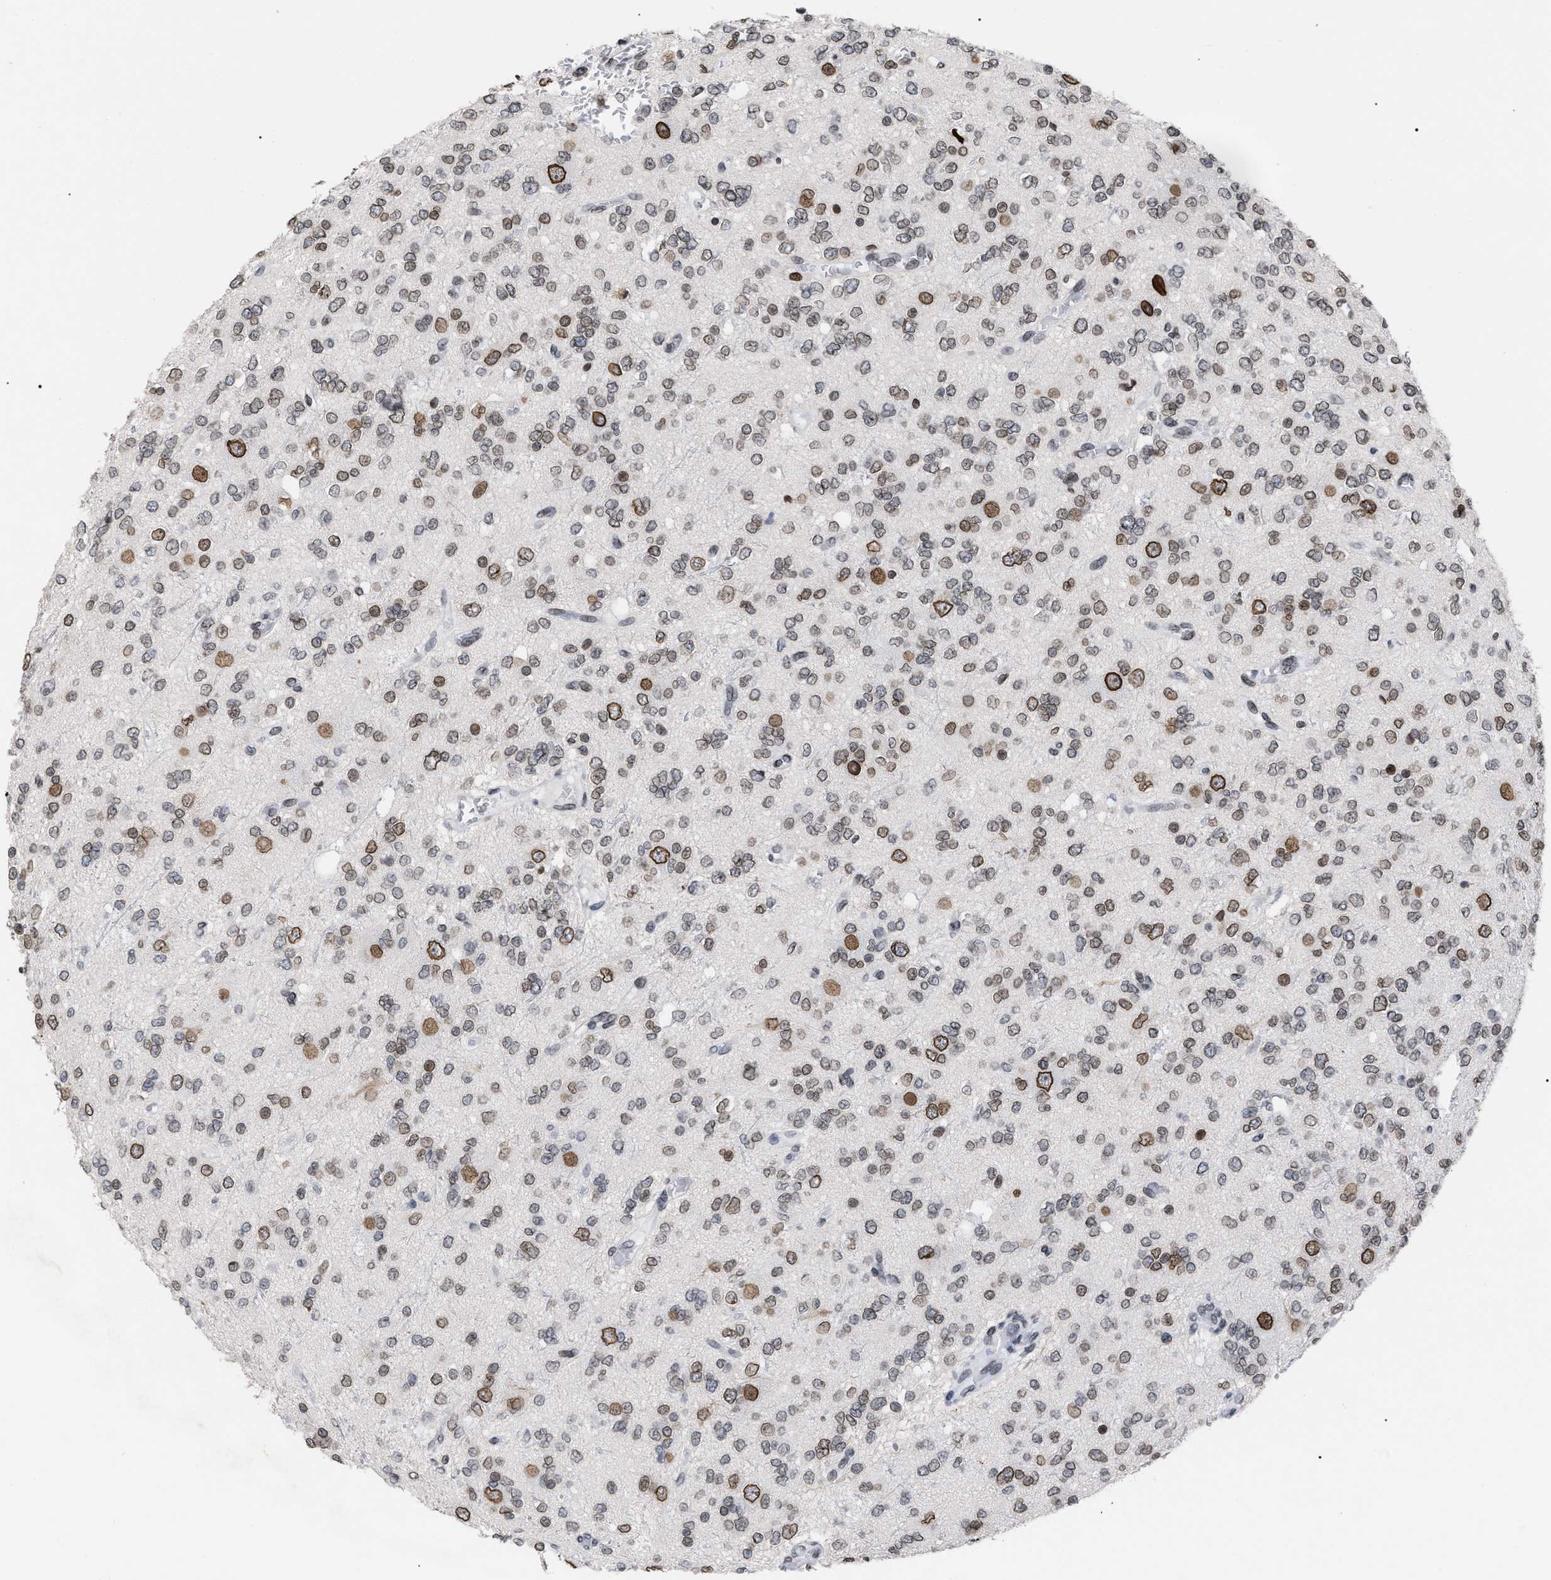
{"staining": {"intensity": "moderate", "quantity": ">75%", "location": "nuclear"}, "tissue": "glioma", "cell_type": "Tumor cells", "image_type": "cancer", "snomed": [{"axis": "morphology", "description": "Glioma, malignant, Low grade"}, {"axis": "topography", "description": "Brain"}], "caption": "Immunohistochemical staining of human glioma displays medium levels of moderate nuclear positivity in approximately >75% of tumor cells.", "gene": "TPR", "patient": {"sex": "male", "age": 38}}